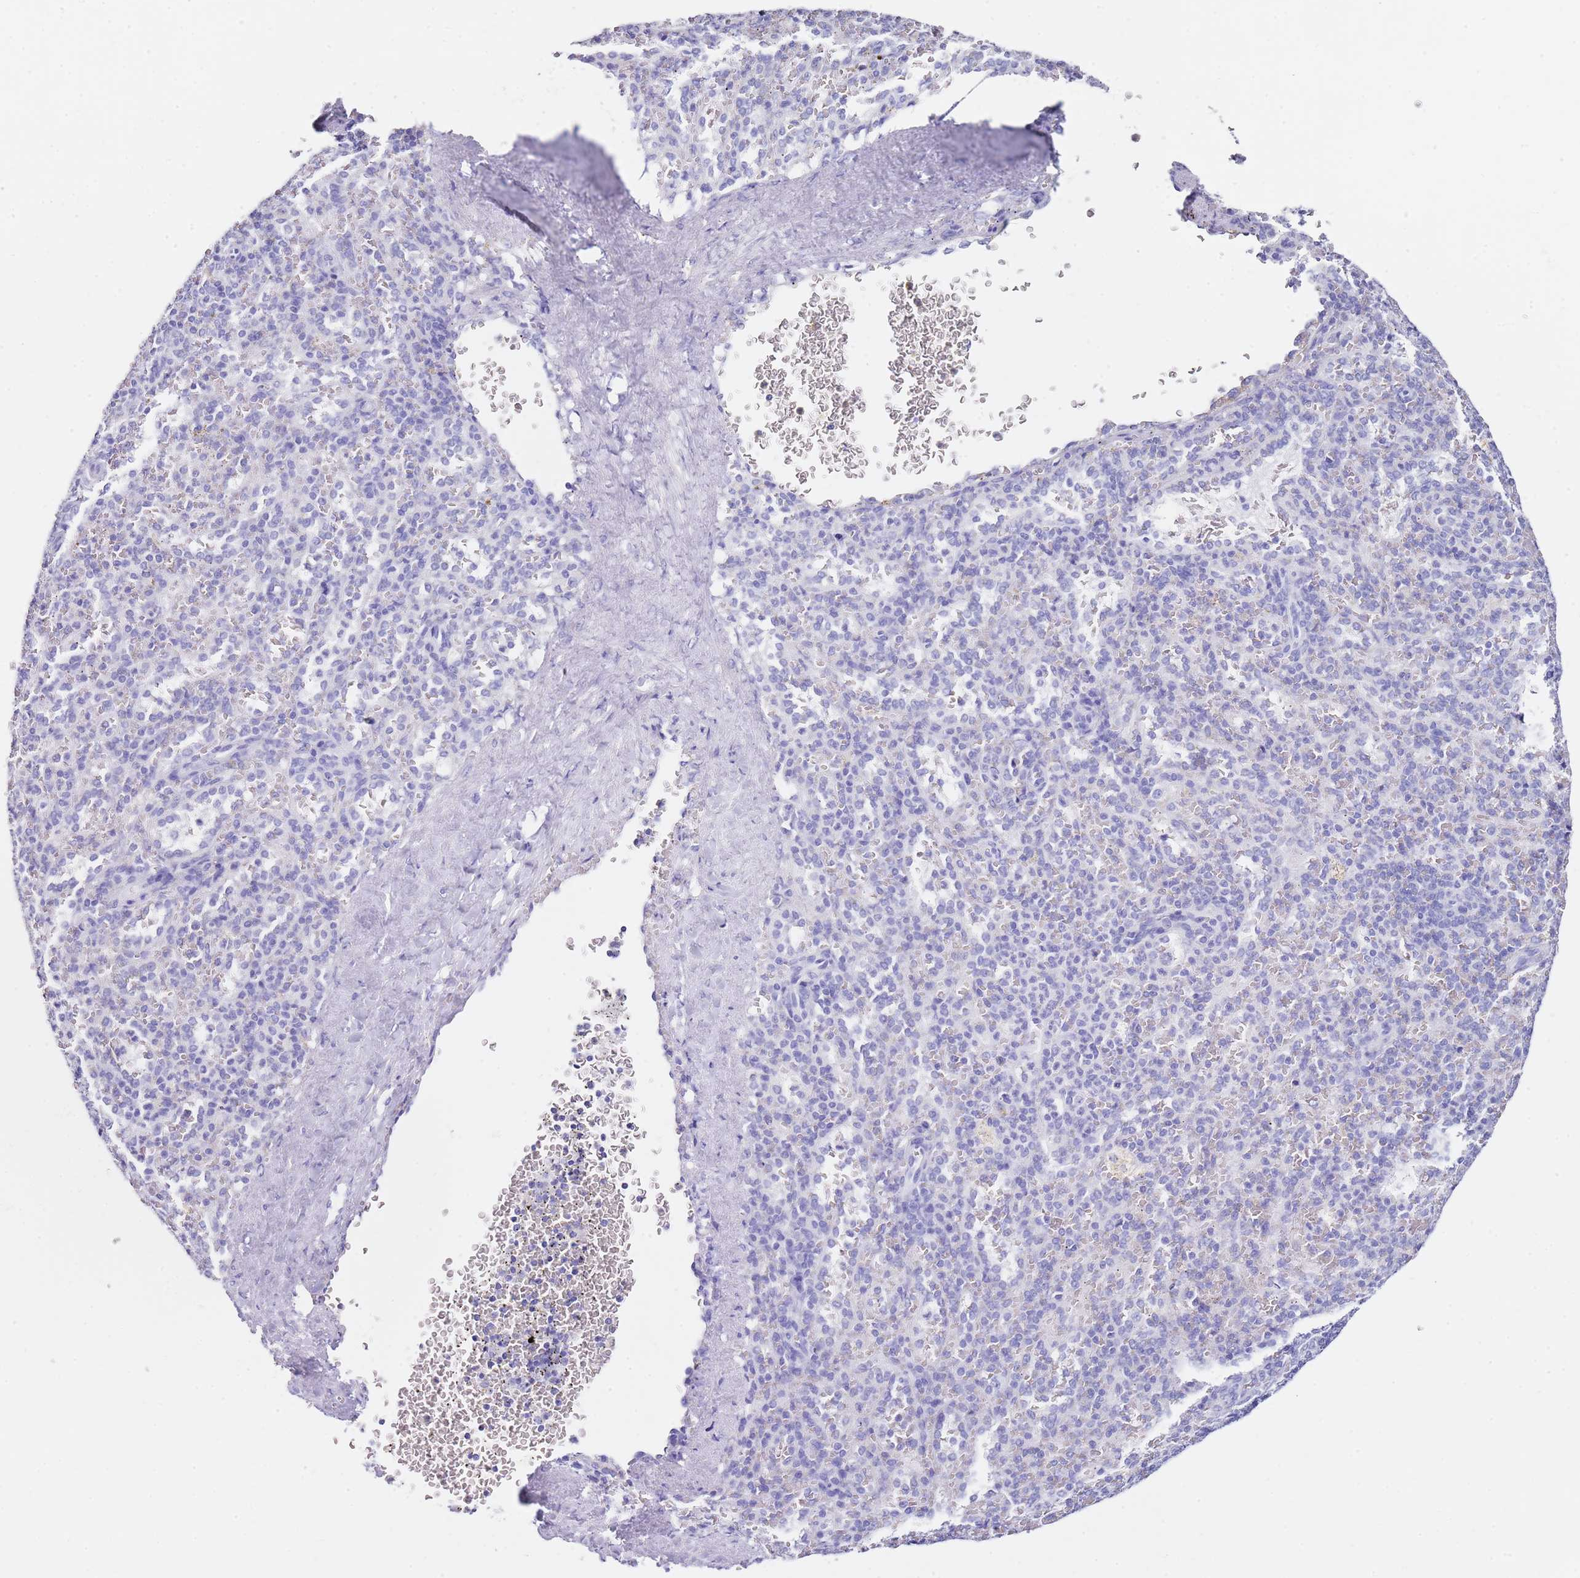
{"staining": {"intensity": "negative", "quantity": "none", "location": "none"}, "tissue": "spleen", "cell_type": "Cells in red pulp", "image_type": "normal", "snomed": [{"axis": "morphology", "description": "Normal tissue, NOS"}, {"axis": "topography", "description": "Spleen"}], "caption": "There is no significant positivity in cells in red pulp of spleen. Brightfield microscopy of IHC stained with DAB (3,3'-diaminobenzidine) (brown) and hematoxylin (blue), captured at high magnification.", "gene": "PTBP2", "patient": {"sex": "female", "age": 21}}